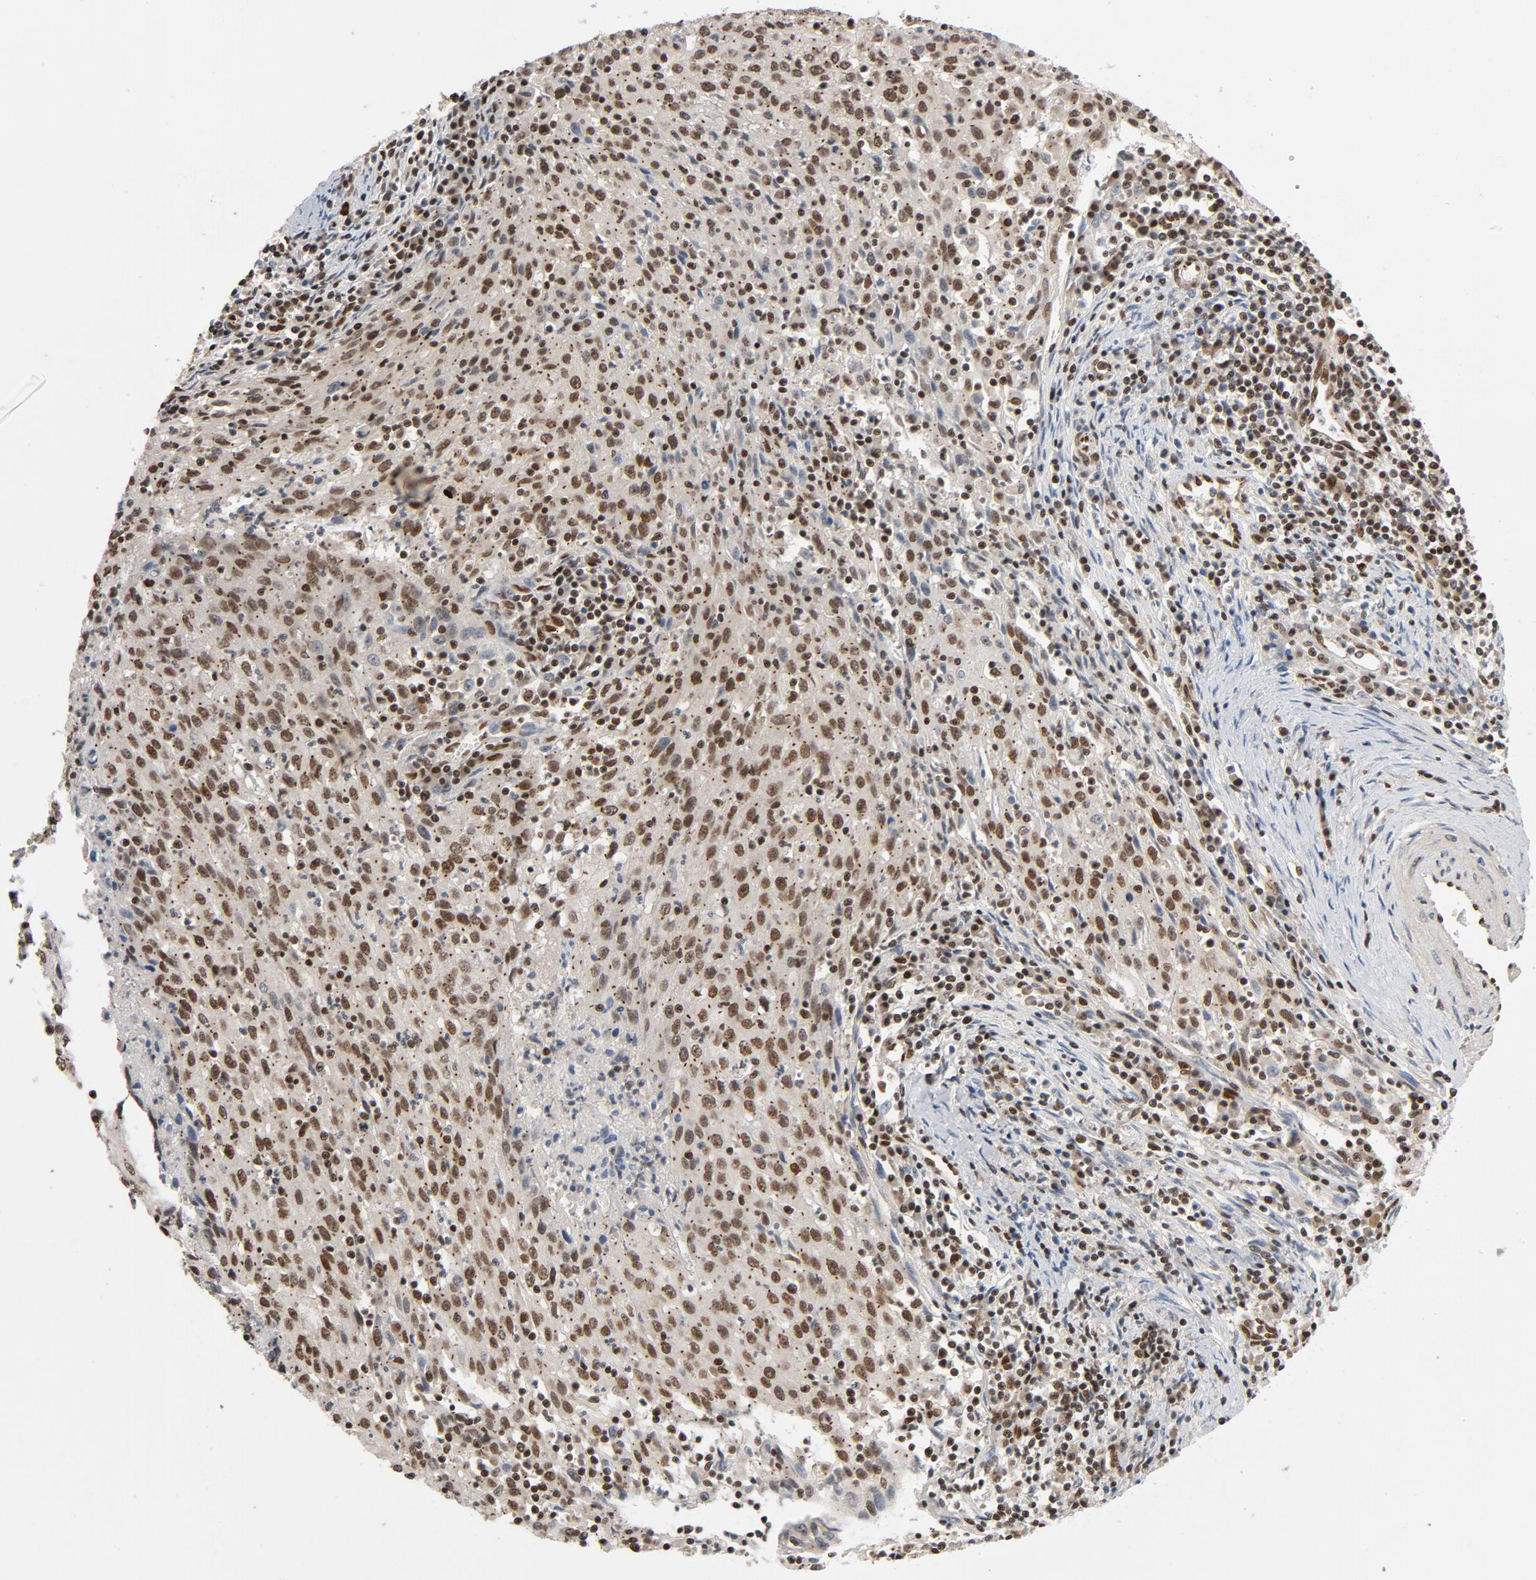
{"staining": {"intensity": "moderate", "quantity": ">75%", "location": "nuclear"}, "tissue": "cervical cancer", "cell_type": "Tumor cells", "image_type": "cancer", "snomed": [{"axis": "morphology", "description": "Squamous cell carcinoma, NOS"}, {"axis": "topography", "description": "Cervix"}], "caption": "DAB (3,3'-diaminobenzidine) immunohistochemical staining of squamous cell carcinoma (cervical) demonstrates moderate nuclear protein staining in approximately >75% of tumor cells. The protein is stained brown, and the nuclei are stained in blue (DAB (3,3'-diaminobenzidine) IHC with brightfield microscopy, high magnification).", "gene": "SMARCD1", "patient": {"sex": "female", "age": 27}}